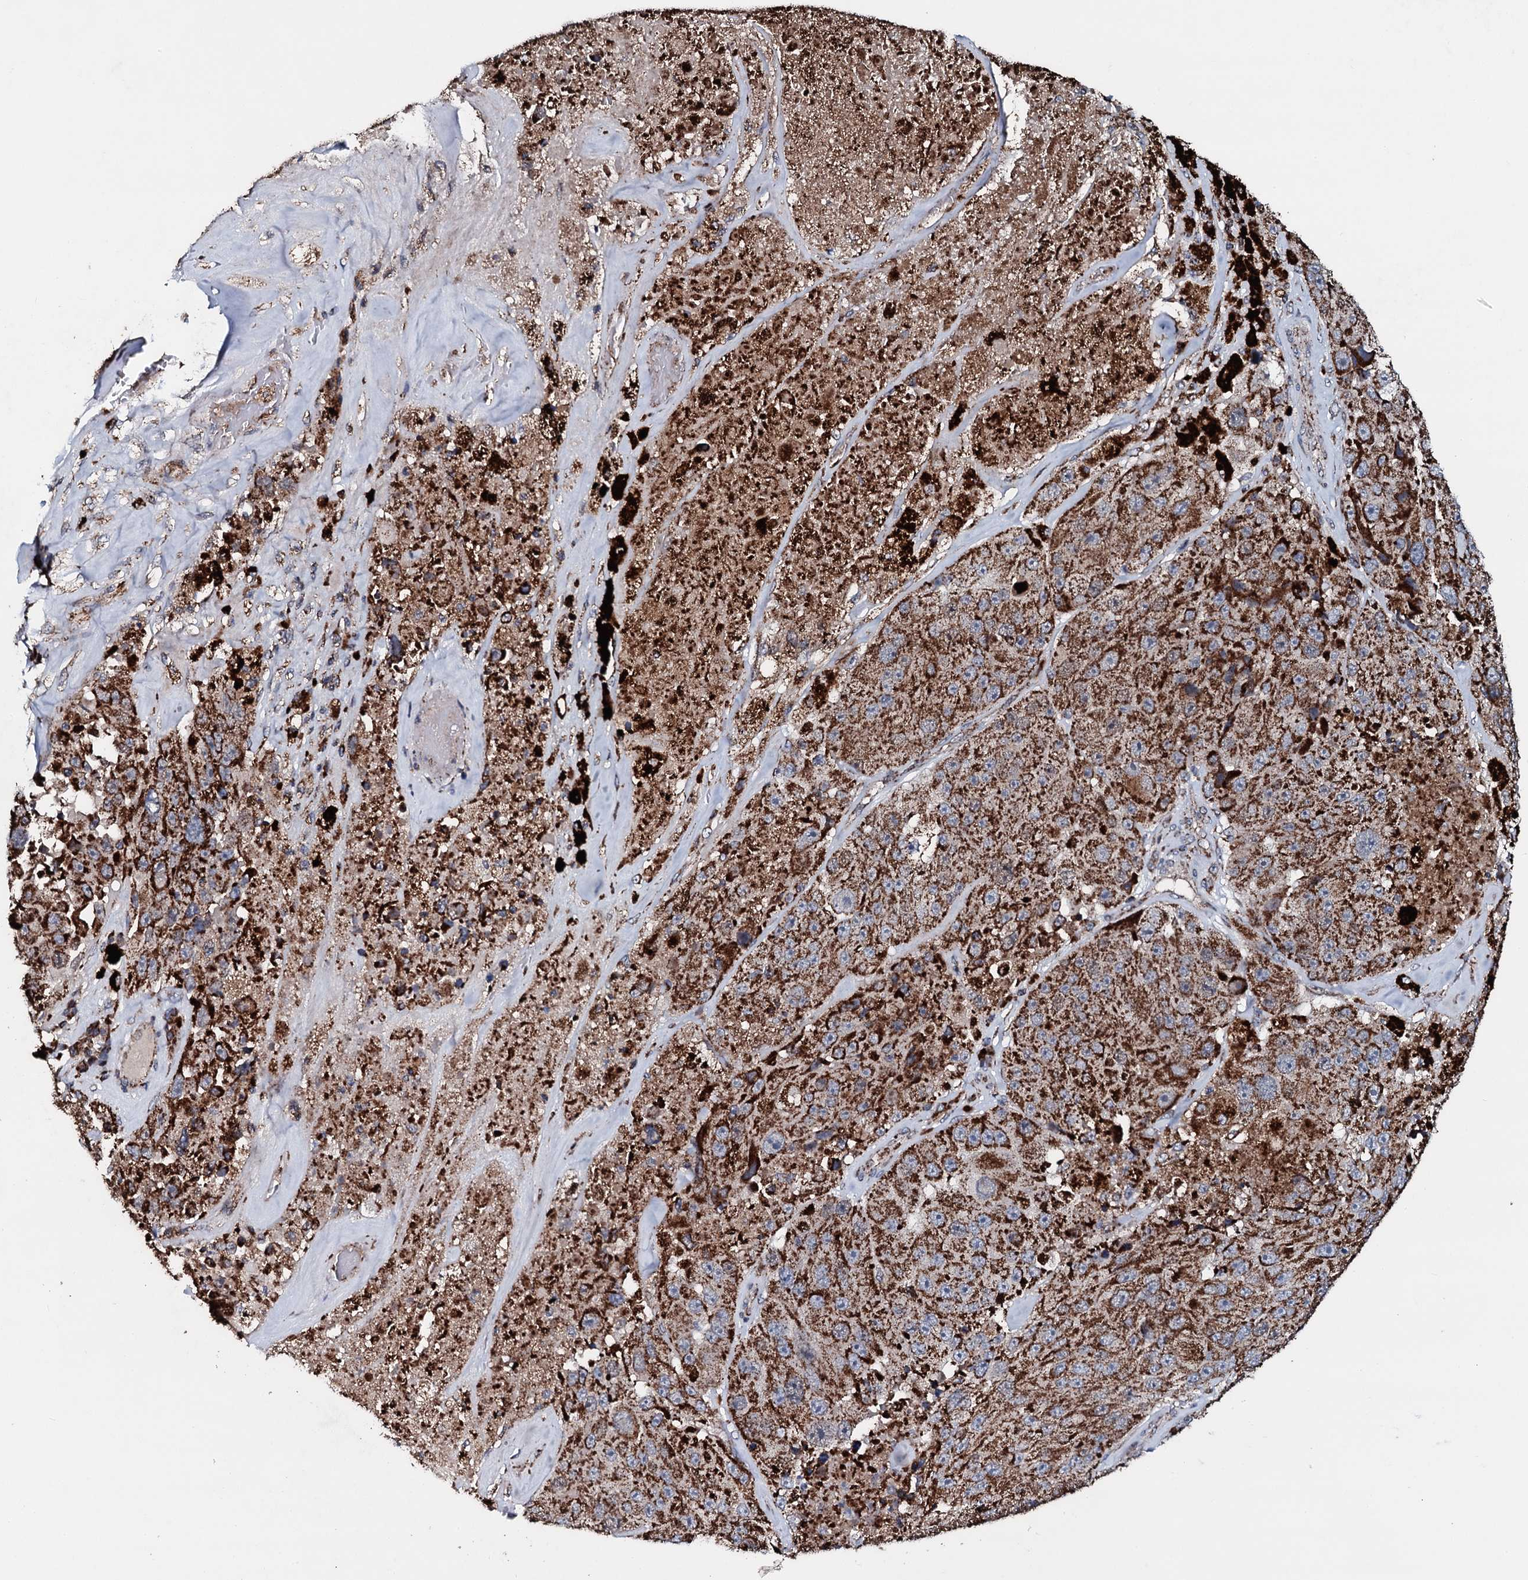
{"staining": {"intensity": "strong", "quantity": ">75%", "location": "cytoplasmic/membranous"}, "tissue": "melanoma", "cell_type": "Tumor cells", "image_type": "cancer", "snomed": [{"axis": "morphology", "description": "Malignant melanoma, Metastatic site"}, {"axis": "topography", "description": "Lymph node"}], "caption": "A brown stain highlights strong cytoplasmic/membranous staining of a protein in human melanoma tumor cells. Immunohistochemistry stains the protein in brown and the nuclei are stained blue.", "gene": "DYNC2I2", "patient": {"sex": "male", "age": 62}}